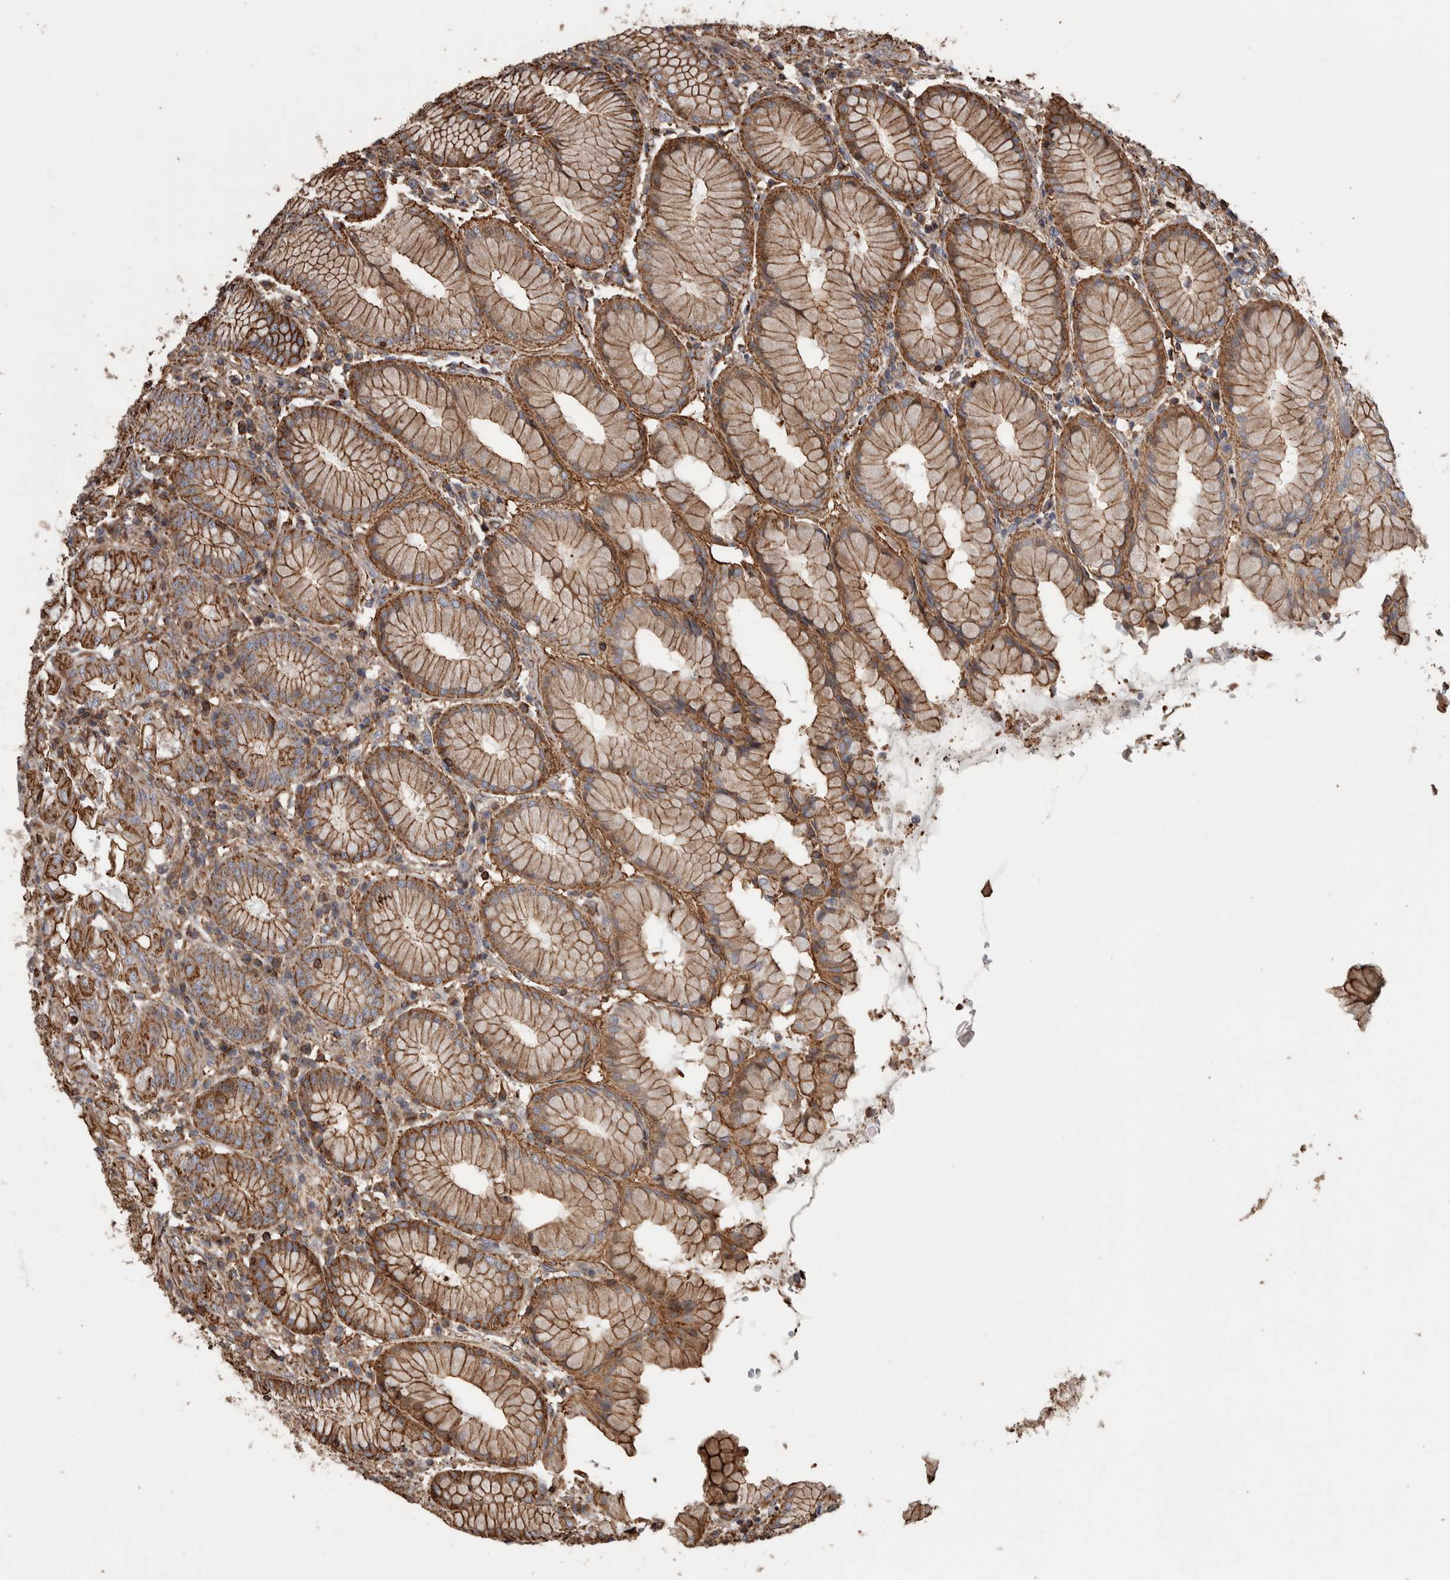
{"staining": {"intensity": "moderate", "quantity": ">75%", "location": "cytoplasmic/membranous"}, "tissue": "stomach", "cell_type": "Glandular cells", "image_type": "normal", "snomed": [{"axis": "morphology", "description": "Normal tissue, NOS"}, {"axis": "topography", "description": "Stomach"}, {"axis": "topography", "description": "Stomach, lower"}], "caption": "Stomach was stained to show a protein in brown. There is medium levels of moderate cytoplasmic/membranous positivity in about >75% of glandular cells. (IHC, brightfield microscopy, high magnification).", "gene": "ENPP2", "patient": {"sex": "female", "age": 56}}